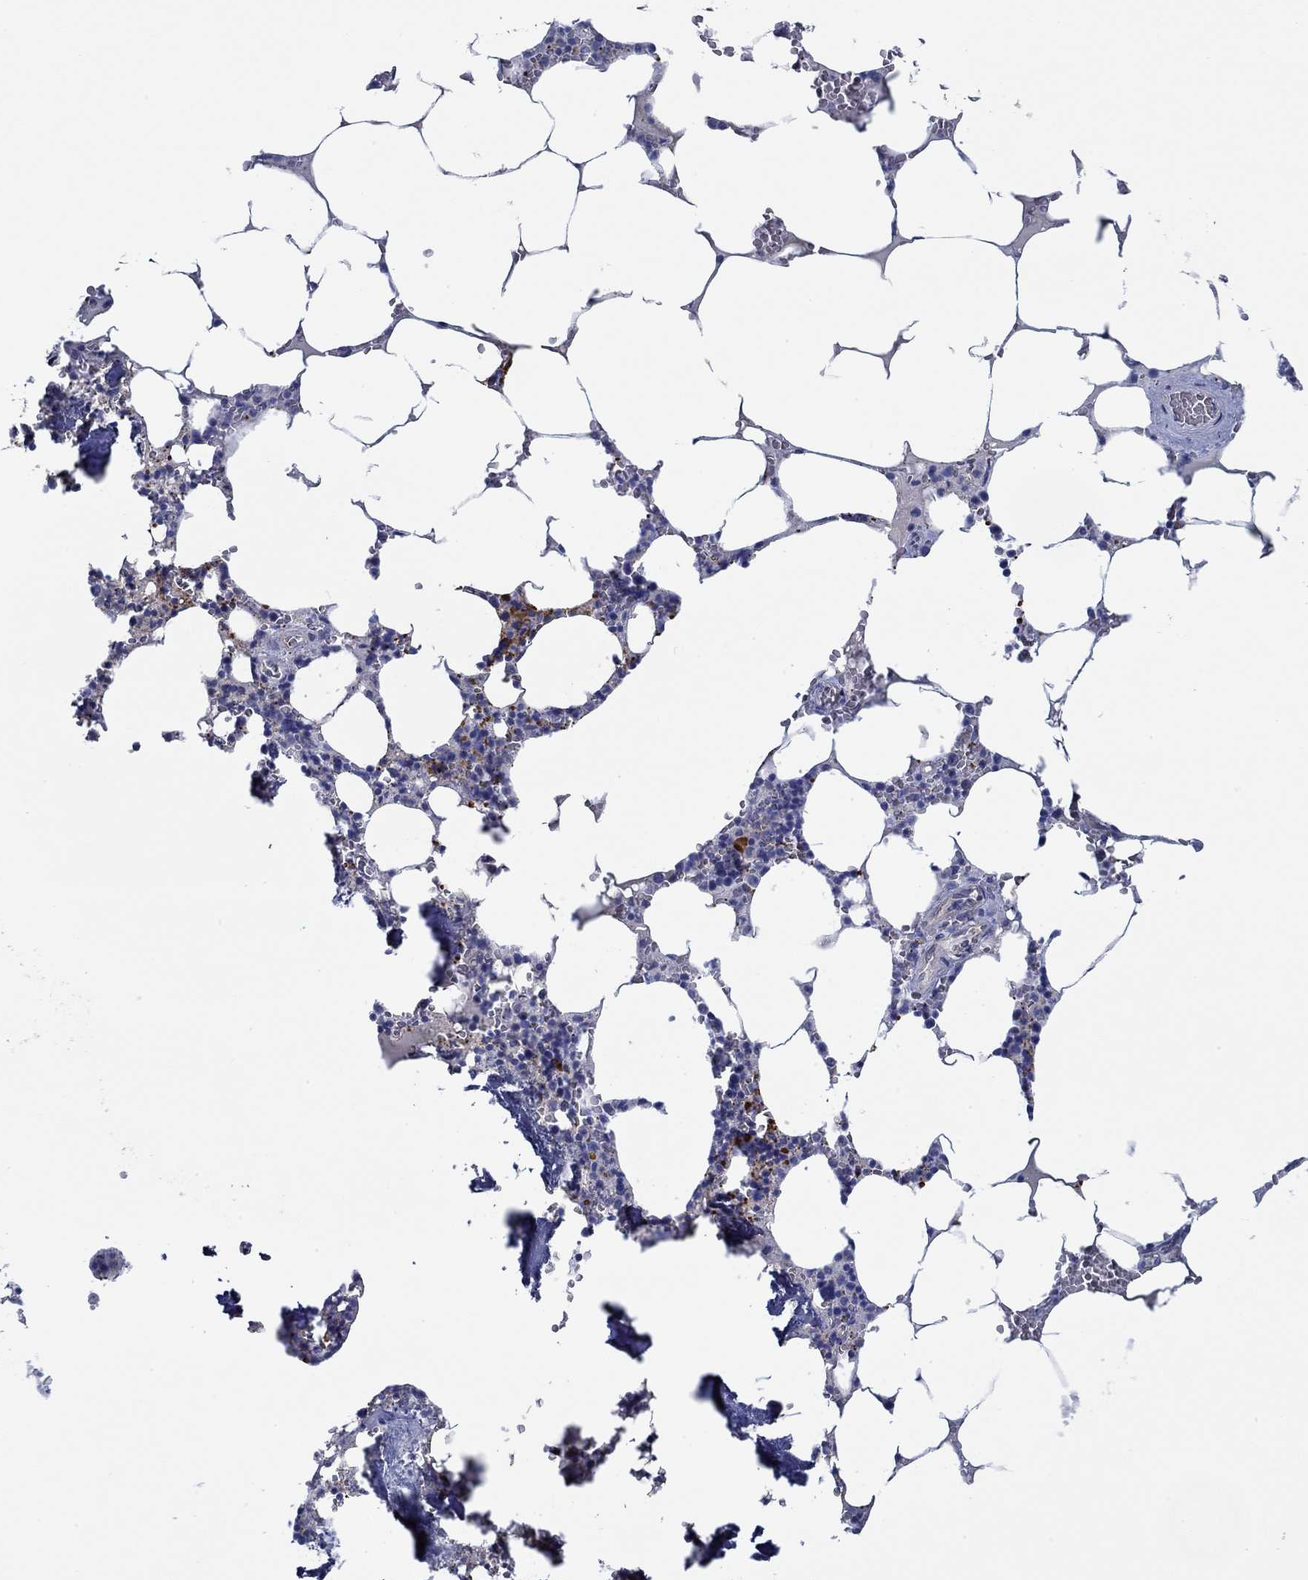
{"staining": {"intensity": "moderate", "quantity": "<25%", "location": "cytoplasmic/membranous"}, "tissue": "bone marrow", "cell_type": "Hematopoietic cells", "image_type": "normal", "snomed": [{"axis": "morphology", "description": "Normal tissue, NOS"}, {"axis": "topography", "description": "Bone marrow"}], "caption": "Immunohistochemical staining of benign bone marrow exhibits <25% levels of moderate cytoplasmic/membranous protein expression in approximately <25% of hematopoietic cells.", "gene": "SLC27A3", "patient": {"sex": "female", "age": 64}}